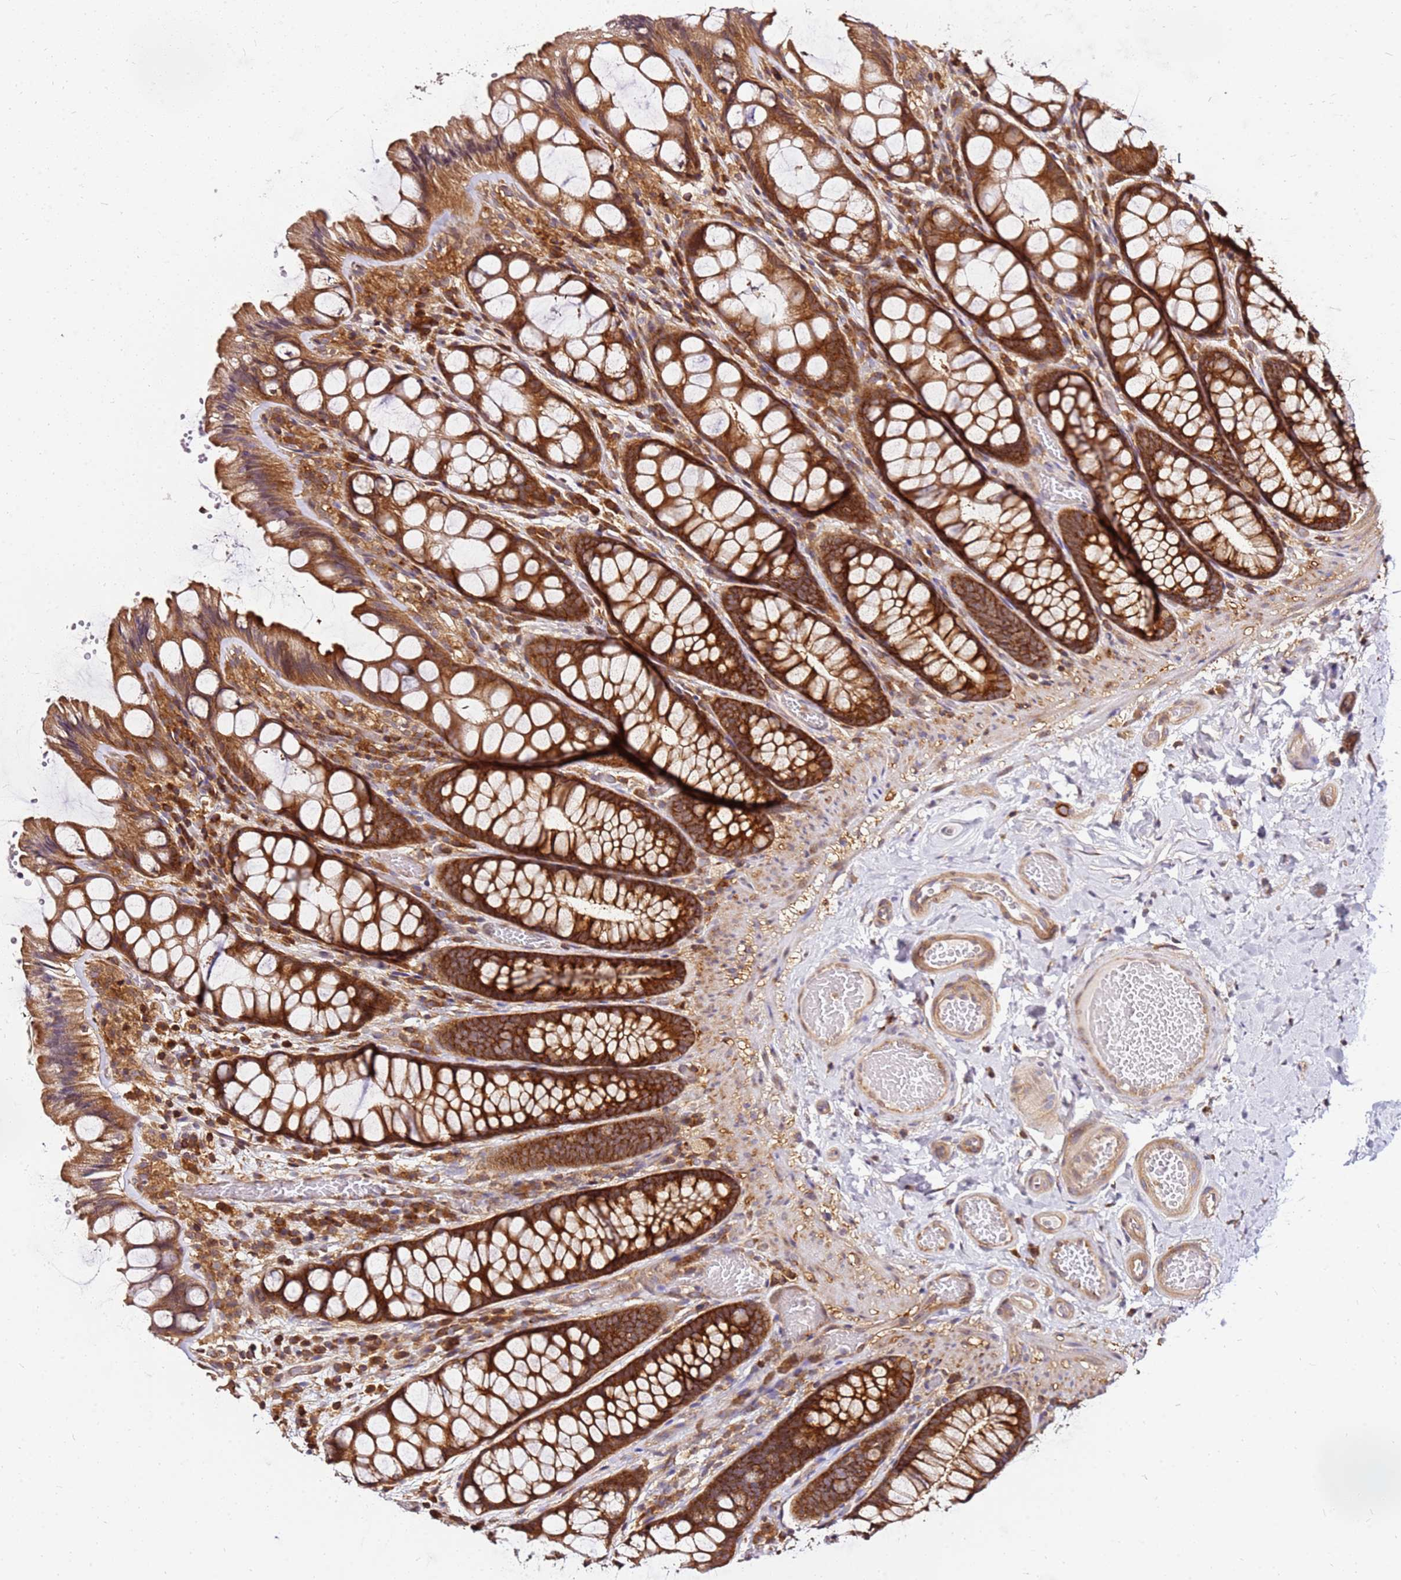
{"staining": {"intensity": "moderate", "quantity": ">75%", "location": "cytoplasmic/membranous"}, "tissue": "colon", "cell_type": "Endothelial cells", "image_type": "normal", "snomed": [{"axis": "morphology", "description": "Normal tissue, NOS"}, {"axis": "topography", "description": "Colon"}], "caption": "Unremarkable colon was stained to show a protein in brown. There is medium levels of moderate cytoplasmic/membranous expression in approximately >75% of endothelial cells. The staining was performed using DAB (3,3'-diaminobenzidine), with brown indicating positive protein expression. Nuclei are stained blue with hematoxylin.", "gene": "PIH1D1", "patient": {"sex": "male", "age": 47}}